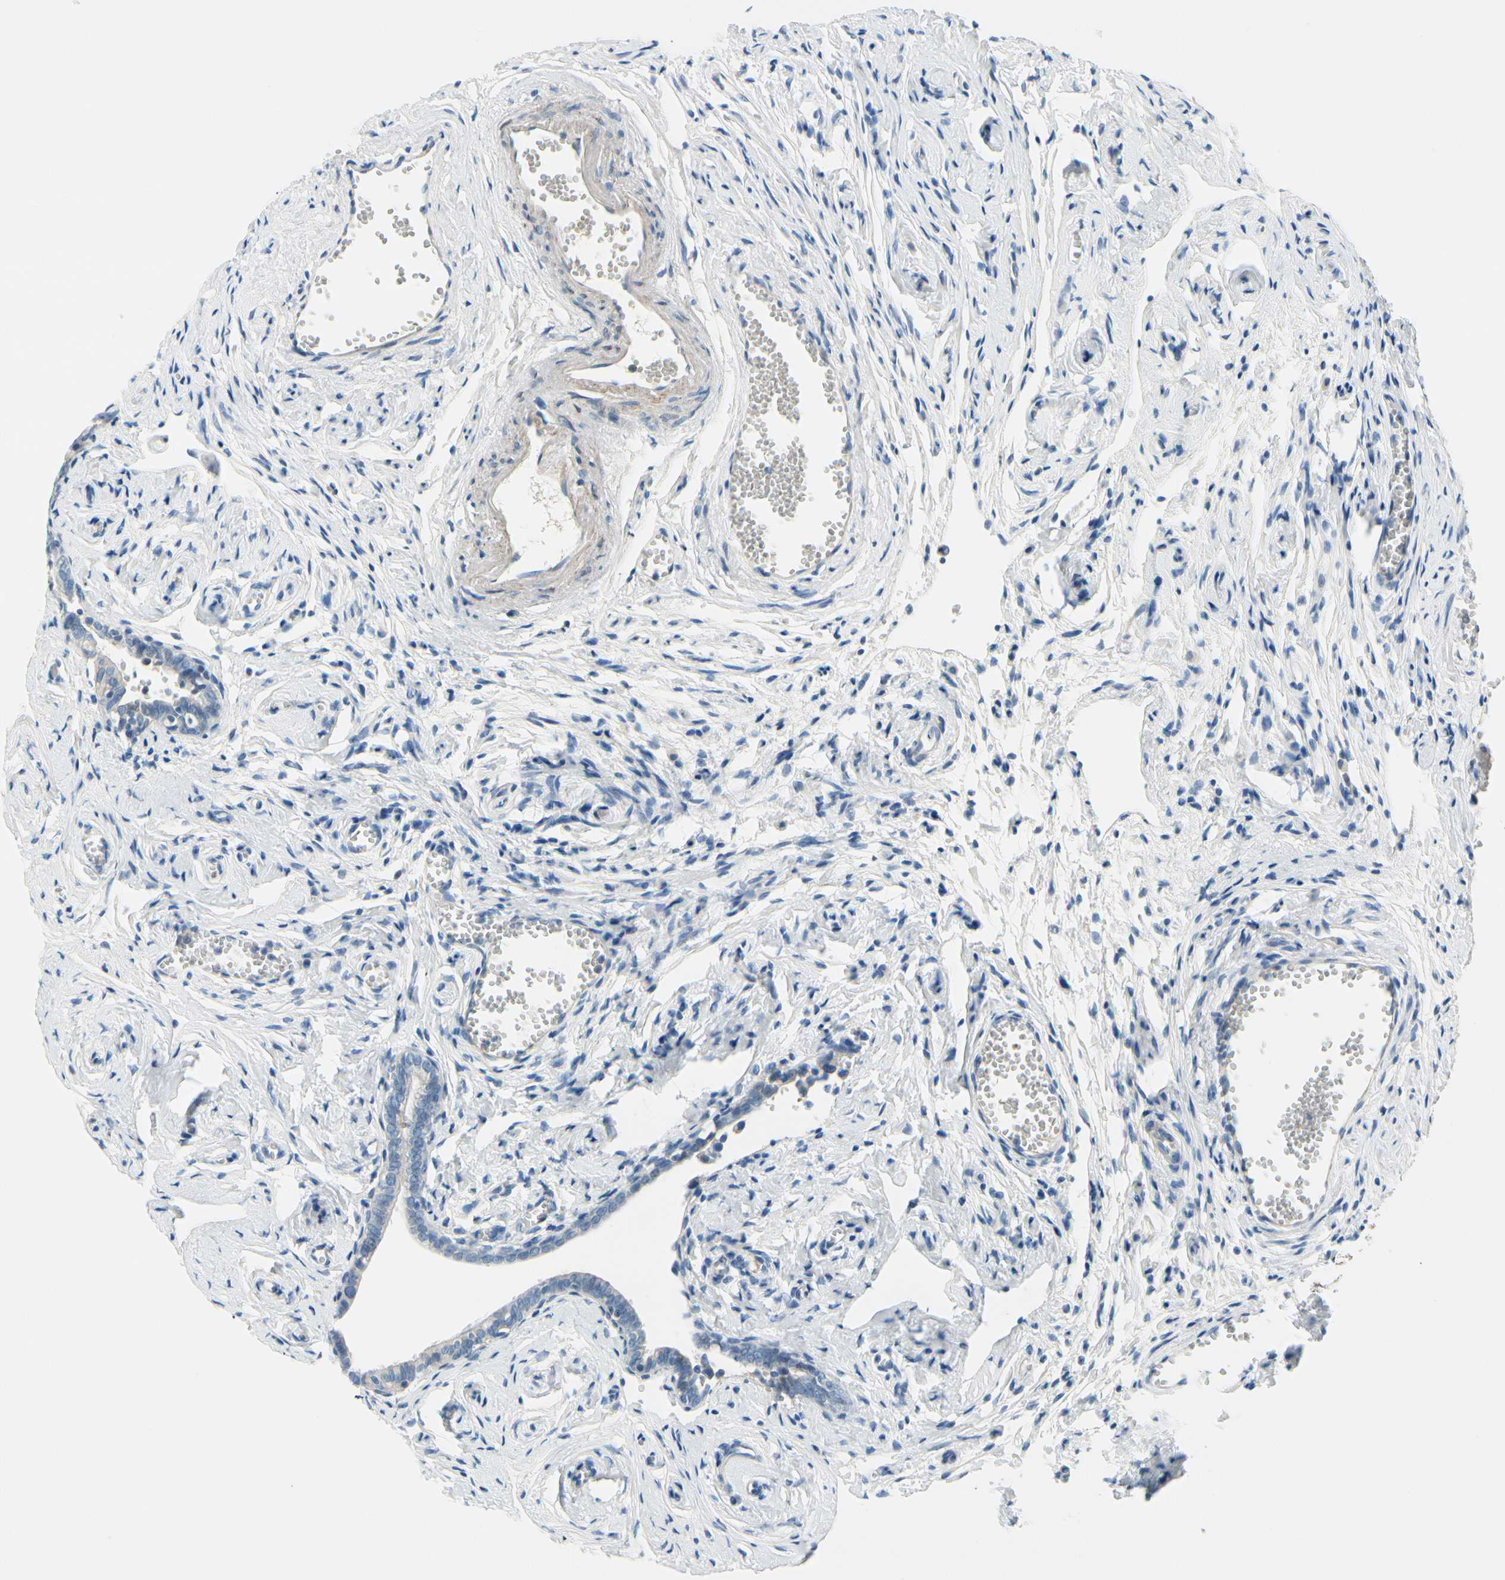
{"staining": {"intensity": "weak", "quantity": "<25%", "location": "cytoplasmic/membranous"}, "tissue": "fallopian tube", "cell_type": "Glandular cells", "image_type": "normal", "snomed": [{"axis": "morphology", "description": "Normal tissue, NOS"}, {"axis": "topography", "description": "Fallopian tube"}], "caption": "IHC of normal human fallopian tube displays no staining in glandular cells. (IHC, brightfield microscopy, high magnification).", "gene": "FCER2", "patient": {"sex": "female", "age": 71}}